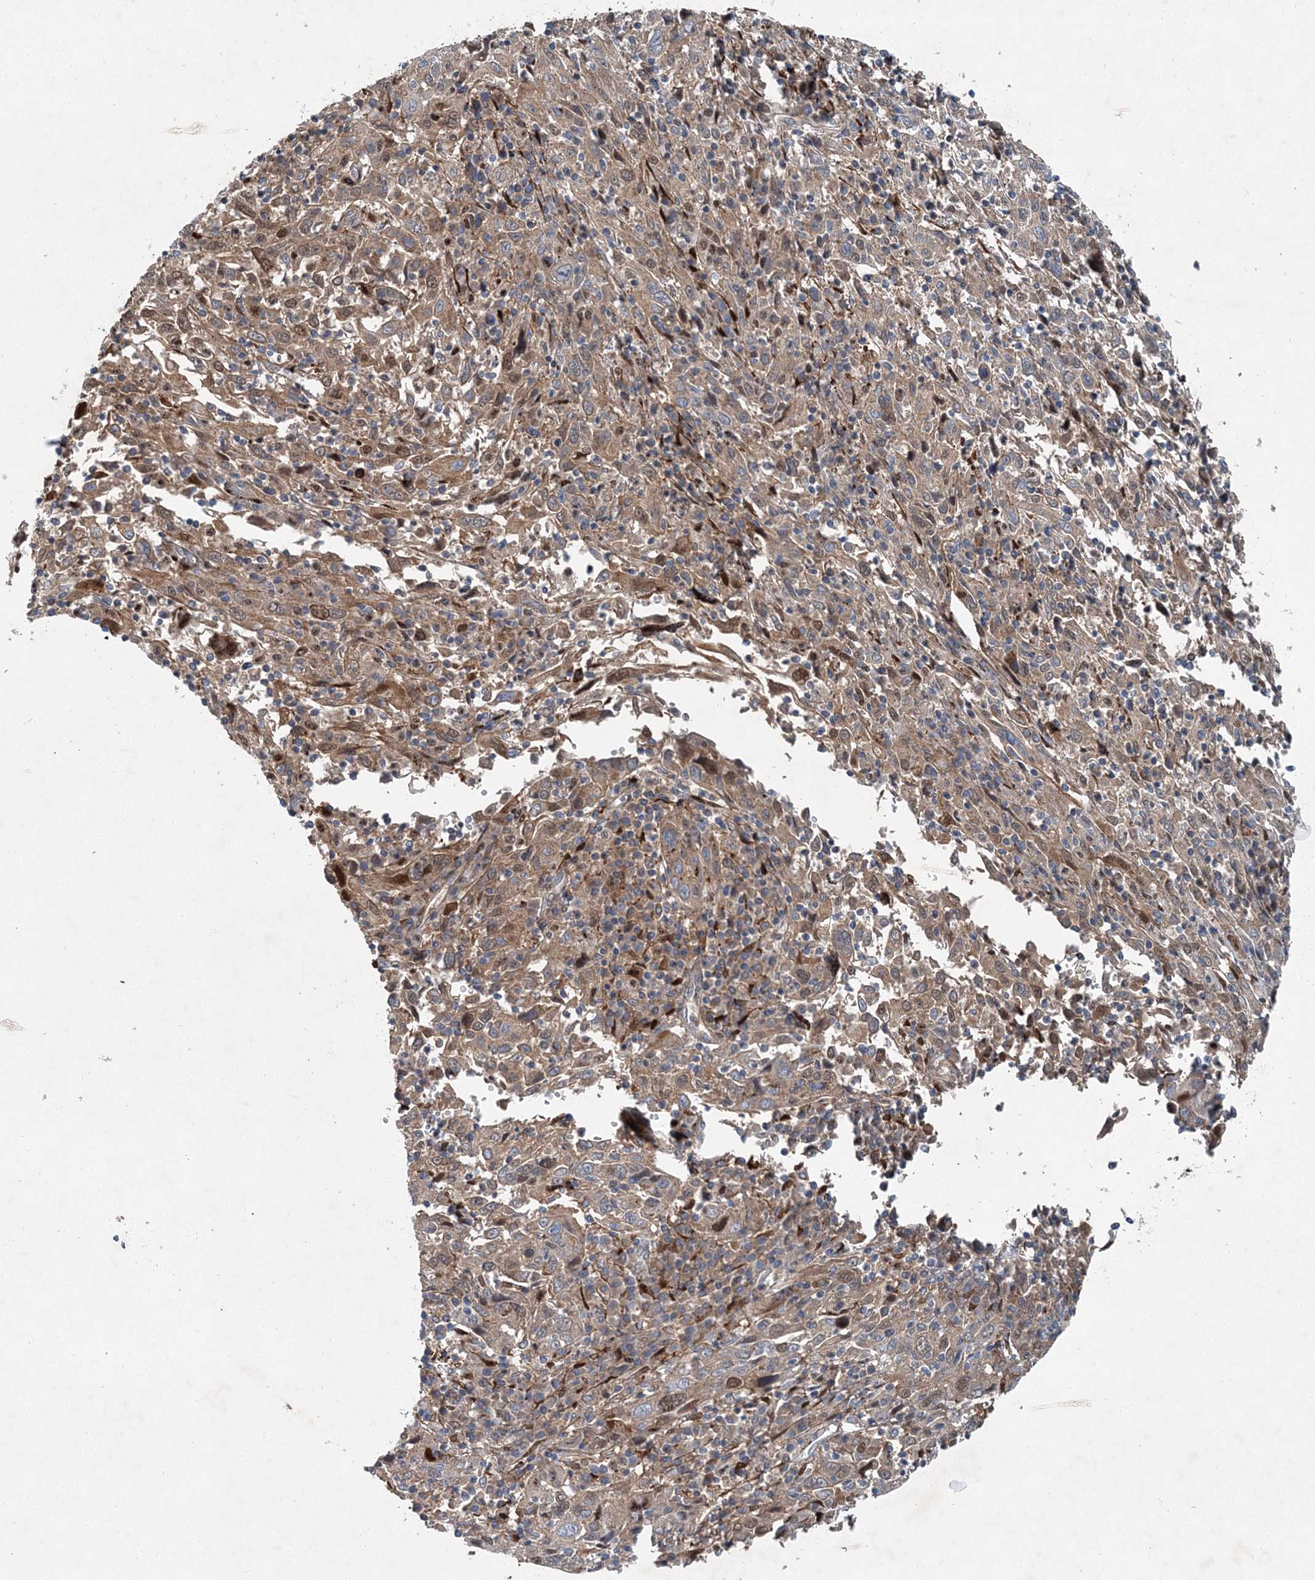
{"staining": {"intensity": "moderate", "quantity": "25%-75%", "location": "cytoplasmic/membranous,nuclear"}, "tissue": "cervical cancer", "cell_type": "Tumor cells", "image_type": "cancer", "snomed": [{"axis": "morphology", "description": "Squamous cell carcinoma, NOS"}, {"axis": "topography", "description": "Cervix"}], "caption": "Protein analysis of cervical cancer (squamous cell carcinoma) tissue shows moderate cytoplasmic/membranous and nuclear expression in approximately 25%-75% of tumor cells.", "gene": "SPOPL", "patient": {"sex": "female", "age": 46}}